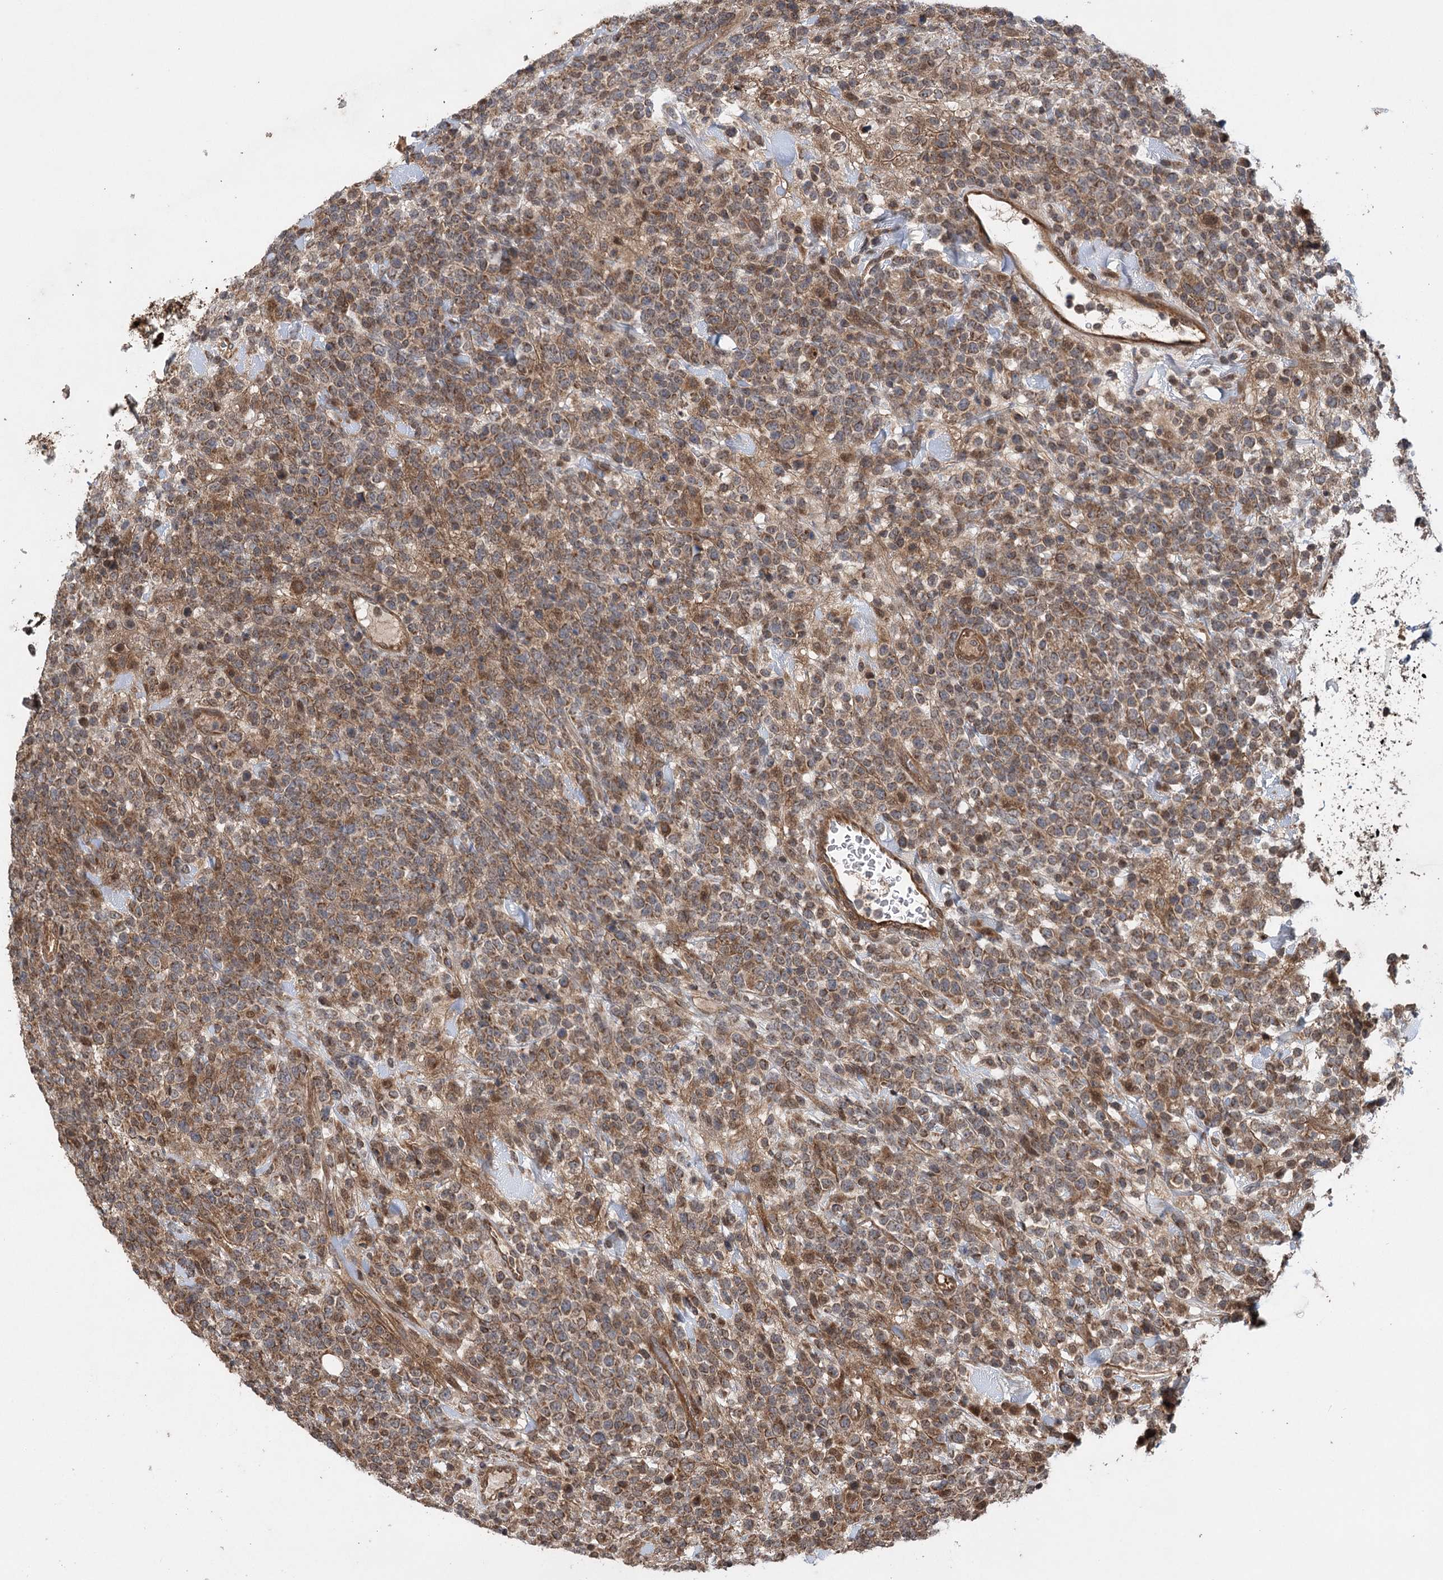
{"staining": {"intensity": "moderate", "quantity": ">75%", "location": "cytoplasmic/membranous"}, "tissue": "lymphoma", "cell_type": "Tumor cells", "image_type": "cancer", "snomed": [{"axis": "morphology", "description": "Malignant lymphoma, non-Hodgkin's type, High grade"}, {"axis": "topography", "description": "Colon"}], "caption": "There is medium levels of moderate cytoplasmic/membranous positivity in tumor cells of high-grade malignant lymphoma, non-Hodgkin's type, as demonstrated by immunohistochemical staining (brown color).", "gene": "INSIG2", "patient": {"sex": "female", "age": 53}}